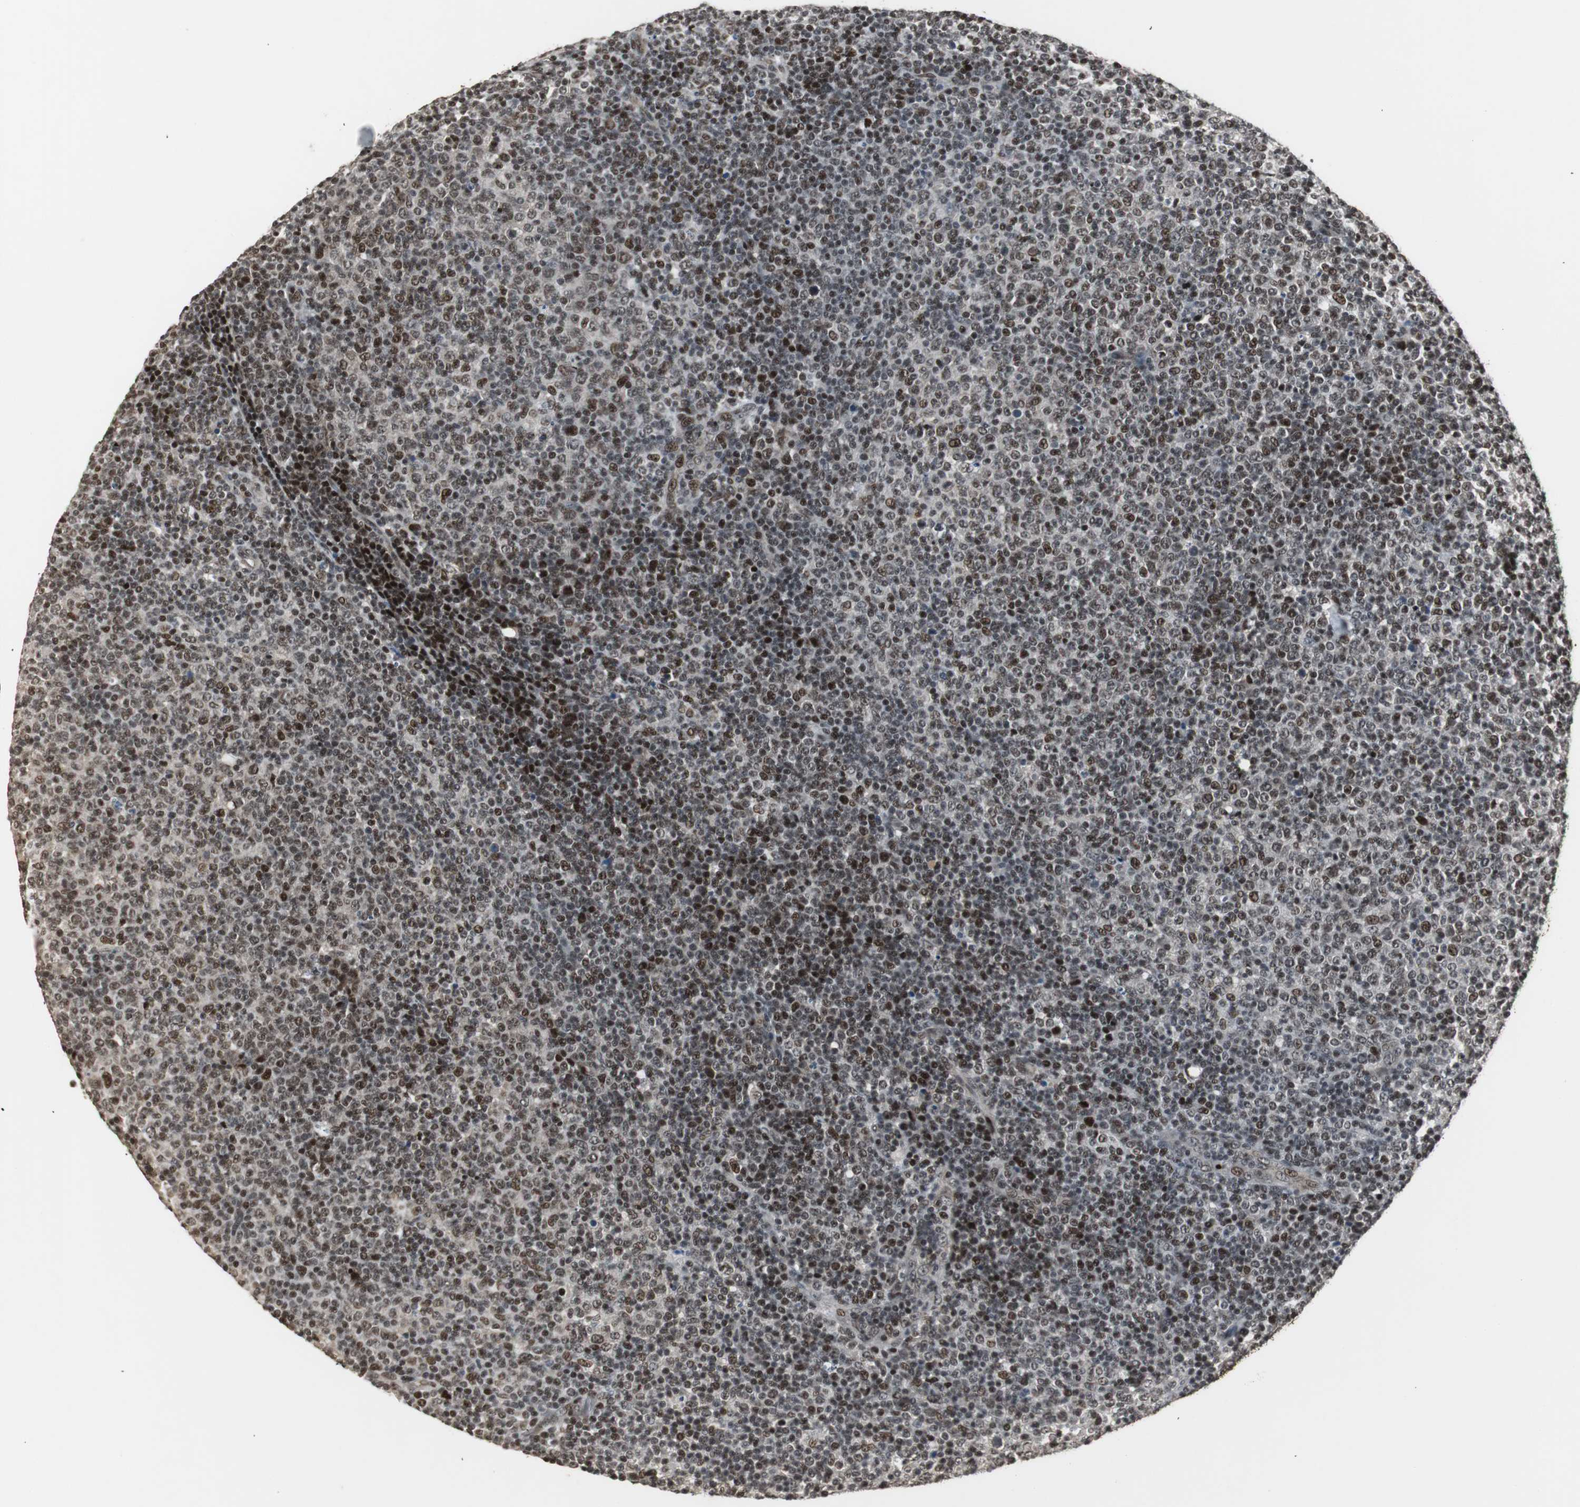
{"staining": {"intensity": "strong", "quantity": ">75%", "location": "nuclear"}, "tissue": "lymphoma", "cell_type": "Tumor cells", "image_type": "cancer", "snomed": [{"axis": "morphology", "description": "Malignant lymphoma, non-Hodgkin's type, Low grade"}, {"axis": "topography", "description": "Lymph node"}], "caption": "Immunohistochemical staining of human lymphoma reveals high levels of strong nuclear positivity in approximately >75% of tumor cells.", "gene": "TAF5", "patient": {"sex": "male", "age": 70}}